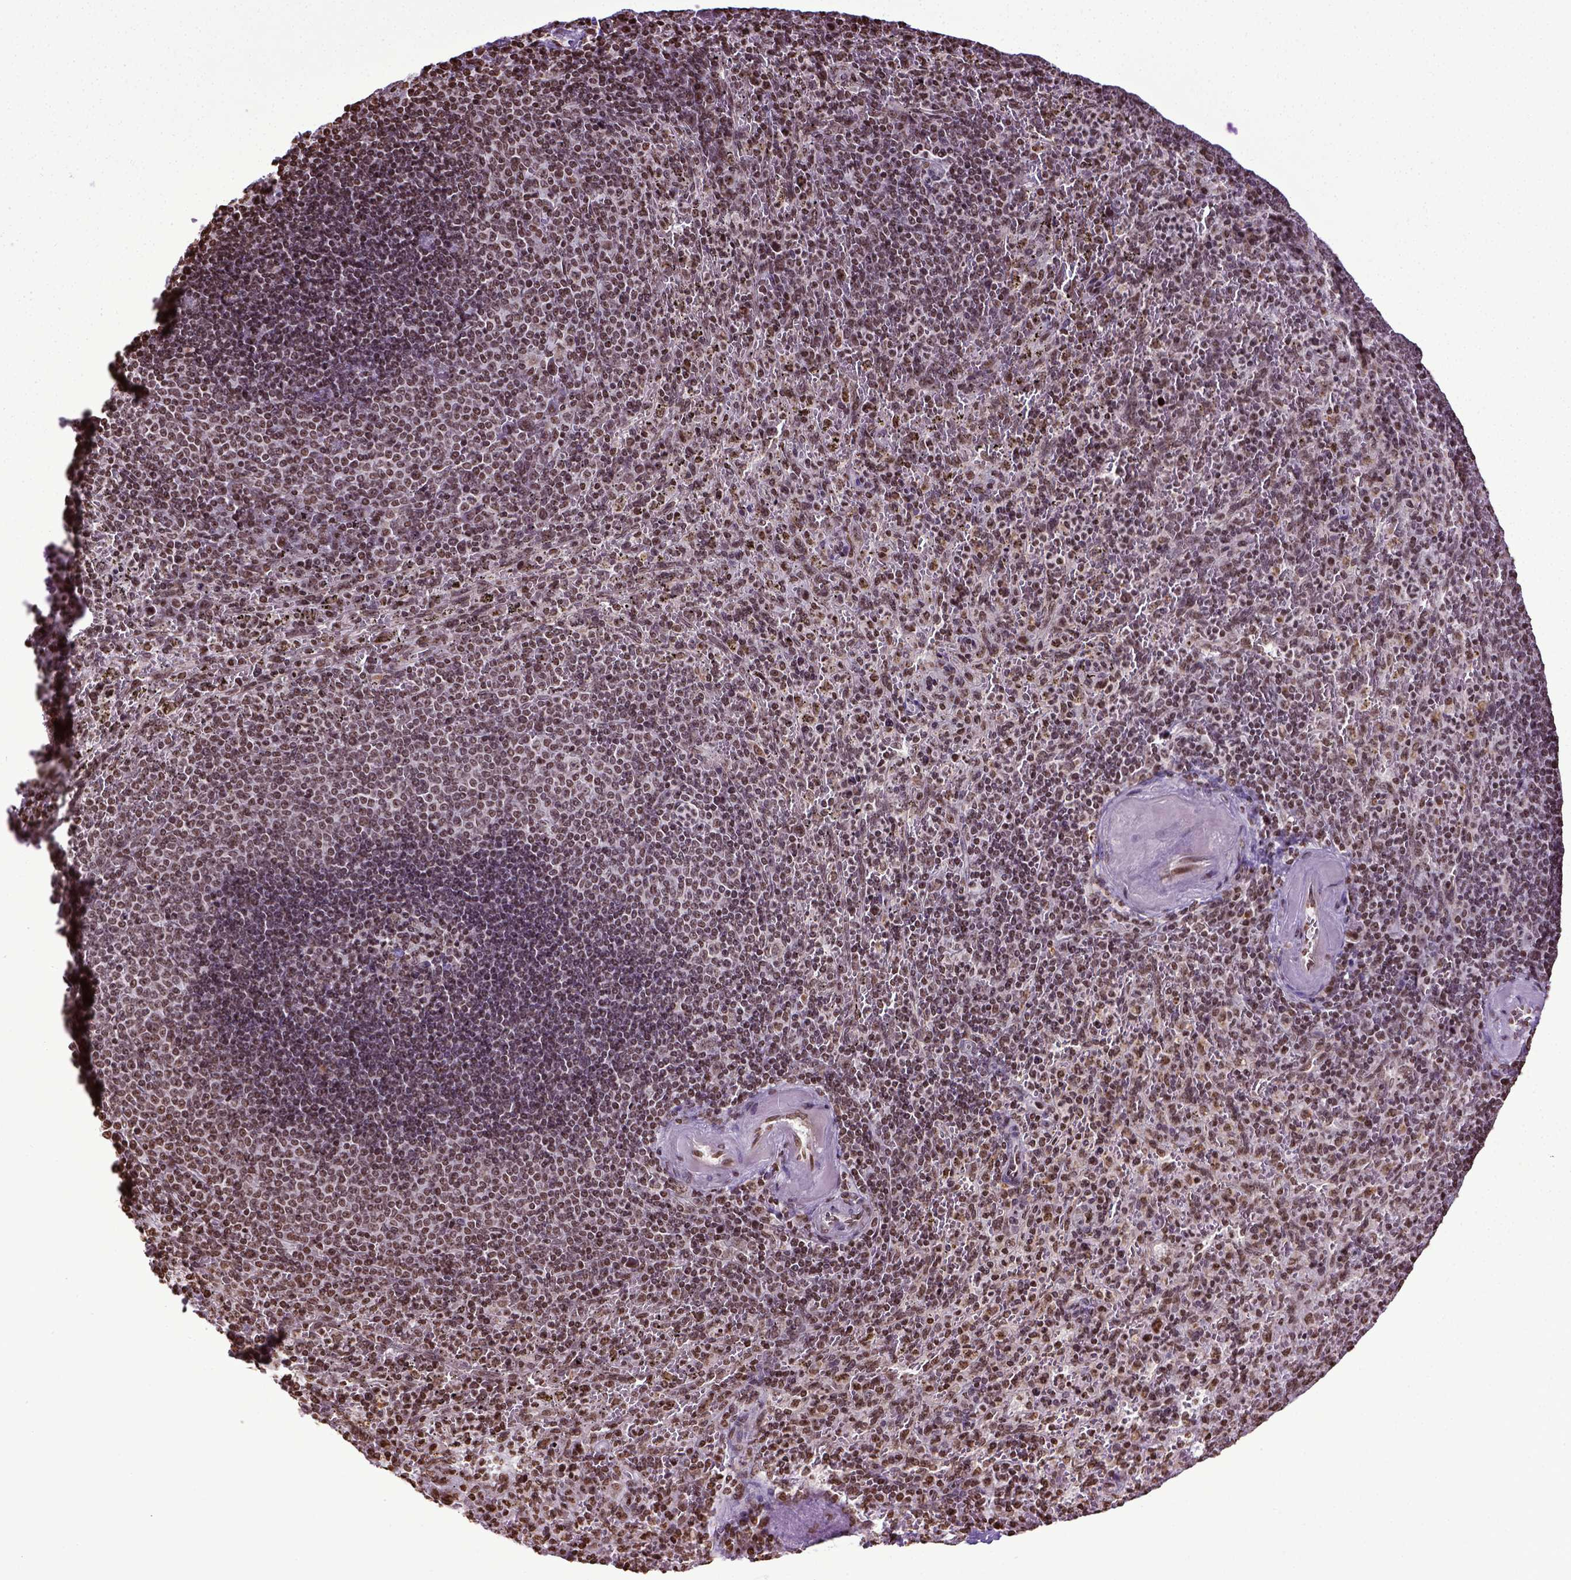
{"staining": {"intensity": "moderate", "quantity": ">75%", "location": "nuclear"}, "tissue": "spleen", "cell_type": "Cells in red pulp", "image_type": "normal", "snomed": [{"axis": "morphology", "description": "Normal tissue, NOS"}, {"axis": "topography", "description": "Spleen"}], "caption": "The image reveals staining of benign spleen, revealing moderate nuclear protein positivity (brown color) within cells in red pulp.", "gene": "ZNF75D", "patient": {"sex": "male", "age": 57}}